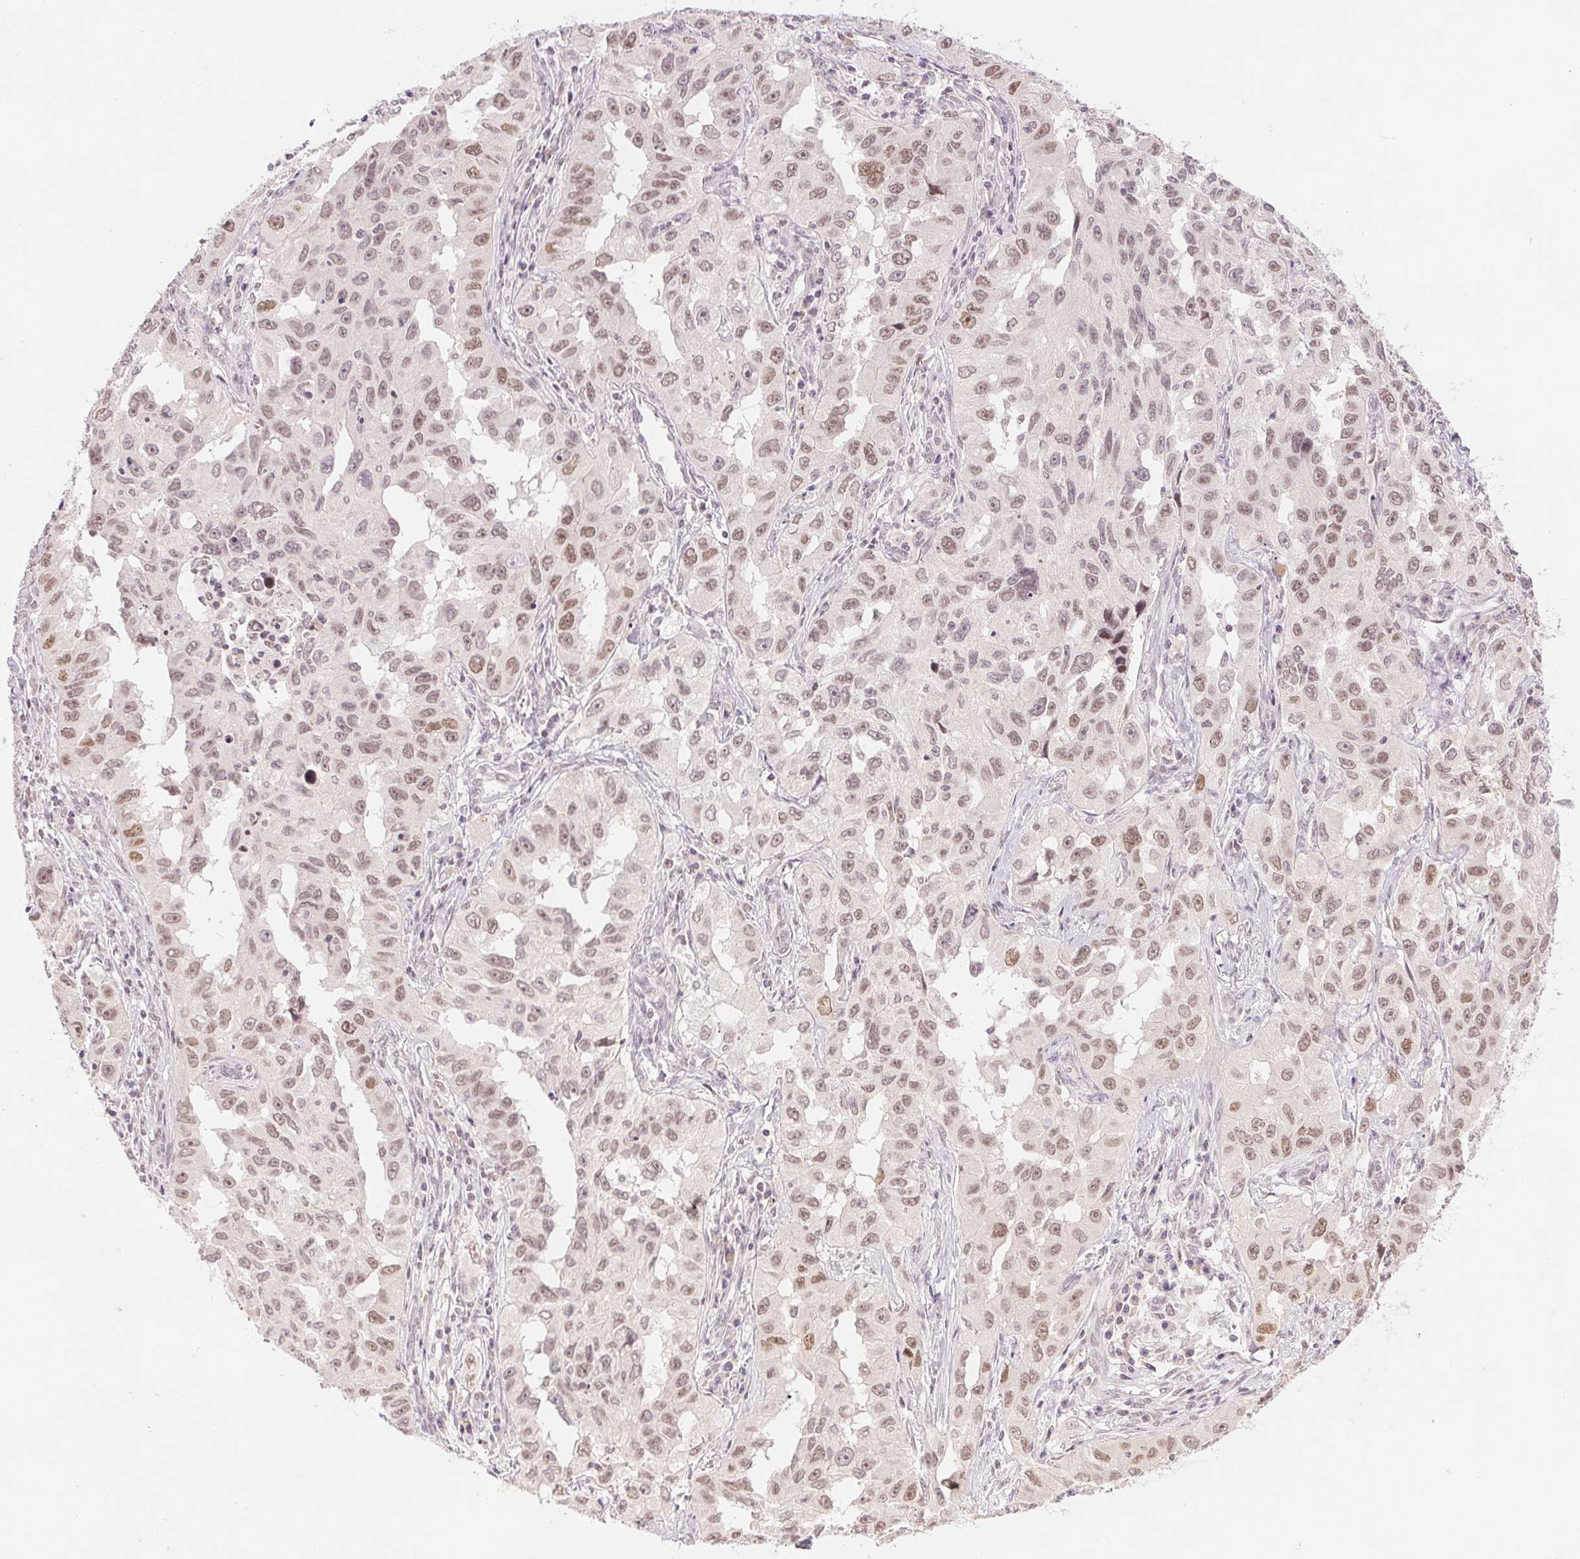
{"staining": {"intensity": "moderate", "quantity": ">75%", "location": "nuclear"}, "tissue": "lung cancer", "cell_type": "Tumor cells", "image_type": "cancer", "snomed": [{"axis": "morphology", "description": "Adenocarcinoma, NOS"}, {"axis": "topography", "description": "Lung"}], "caption": "Tumor cells demonstrate medium levels of moderate nuclear expression in approximately >75% of cells in human lung cancer (adenocarcinoma).", "gene": "DEK", "patient": {"sex": "female", "age": 73}}